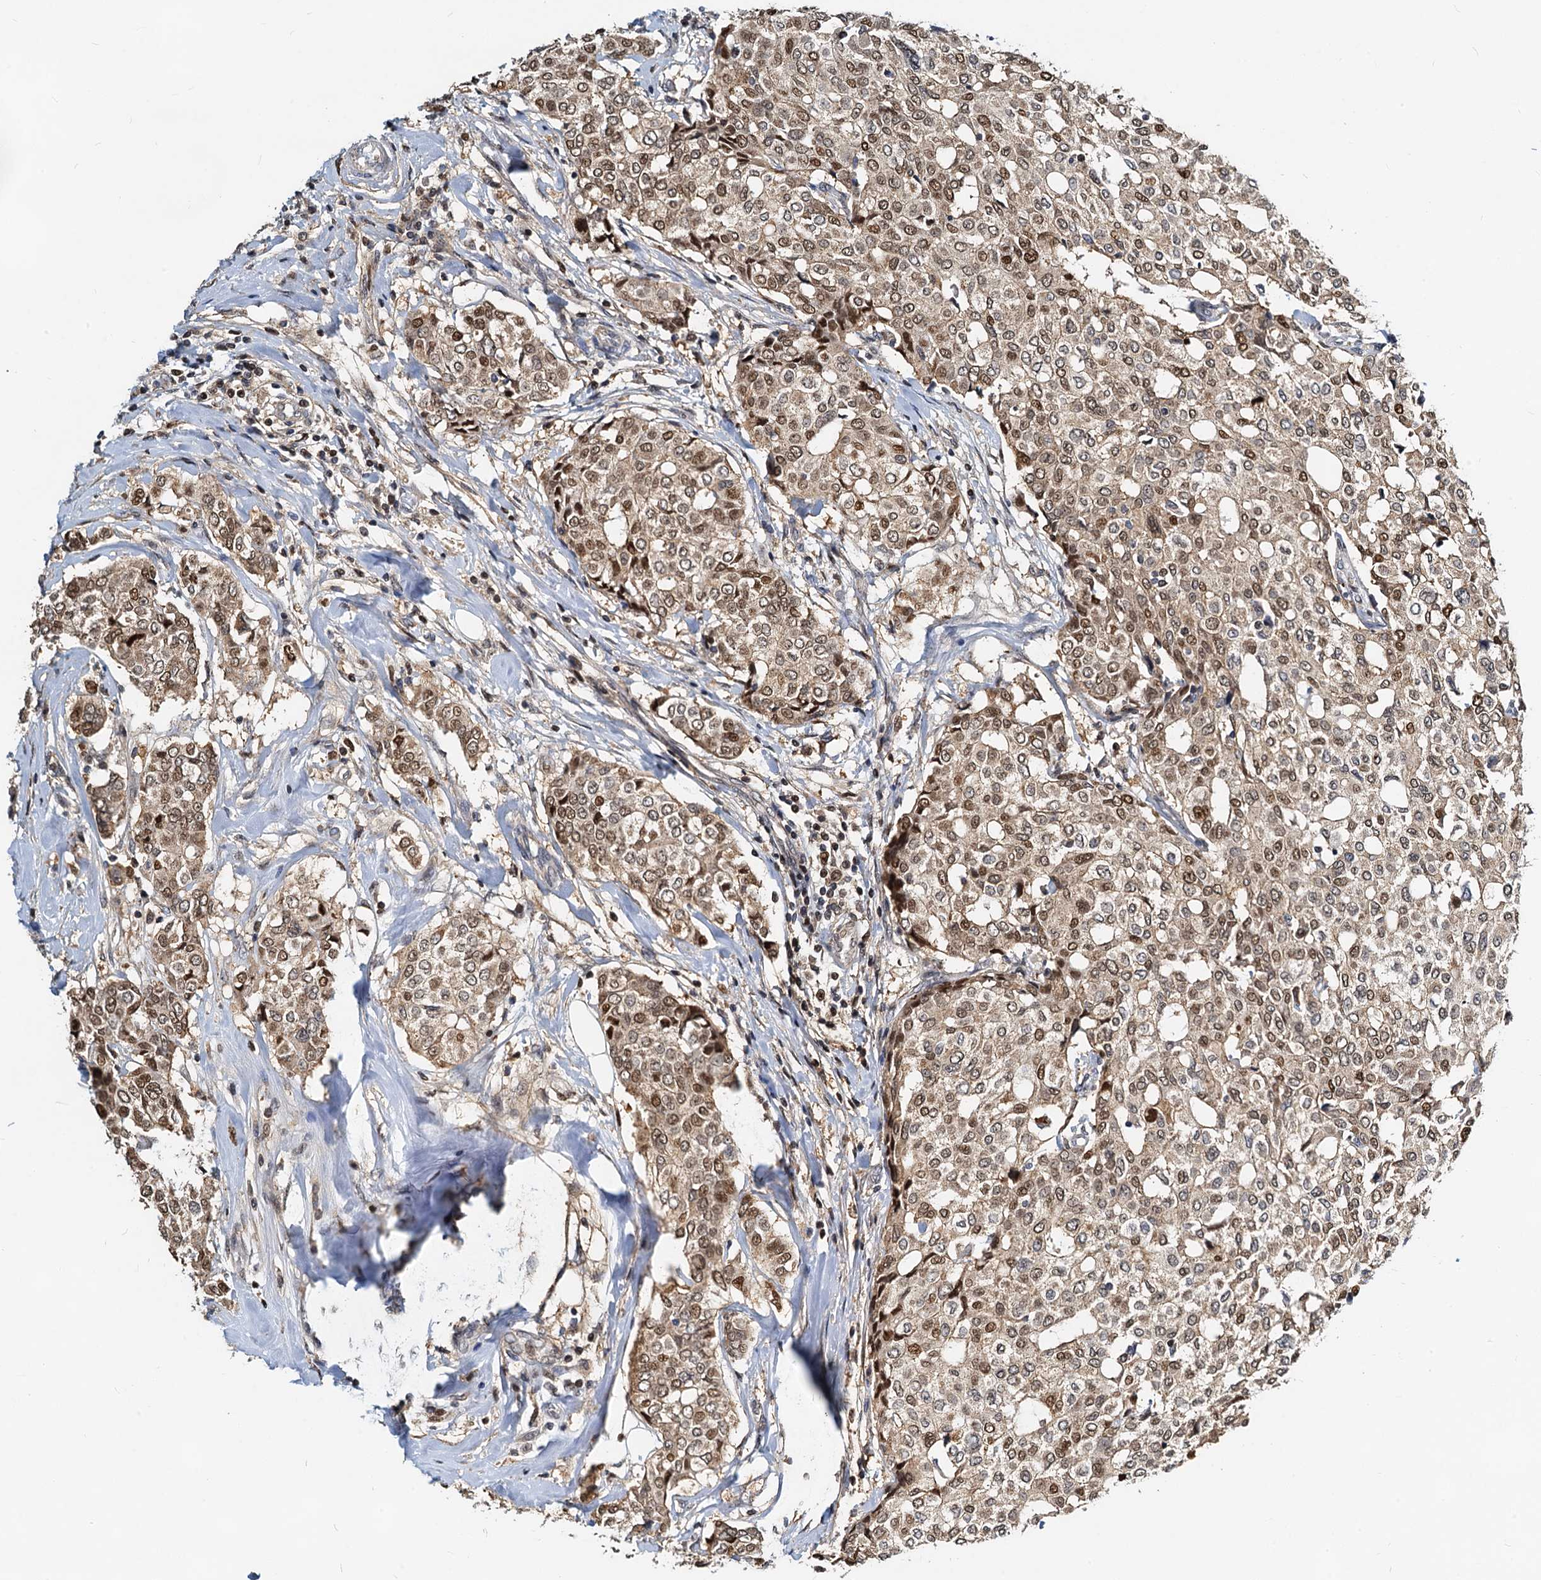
{"staining": {"intensity": "moderate", "quantity": ">75%", "location": "cytoplasmic/membranous,nuclear"}, "tissue": "breast cancer", "cell_type": "Tumor cells", "image_type": "cancer", "snomed": [{"axis": "morphology", "description": "Lobular carcinoma"}, {"axis": "topography", "description": "Breast"}], "caption": "Moderate cytoplasmic/membranous and nuclear protein expression is present in about >75% of tumor cells in lobular carcinoma (breast). Immunohistochemistry stains the protein in brown and the nuclei are stained blue.", "gene": "PTGES3", "patient": {"sex": "female", "age": 51}}